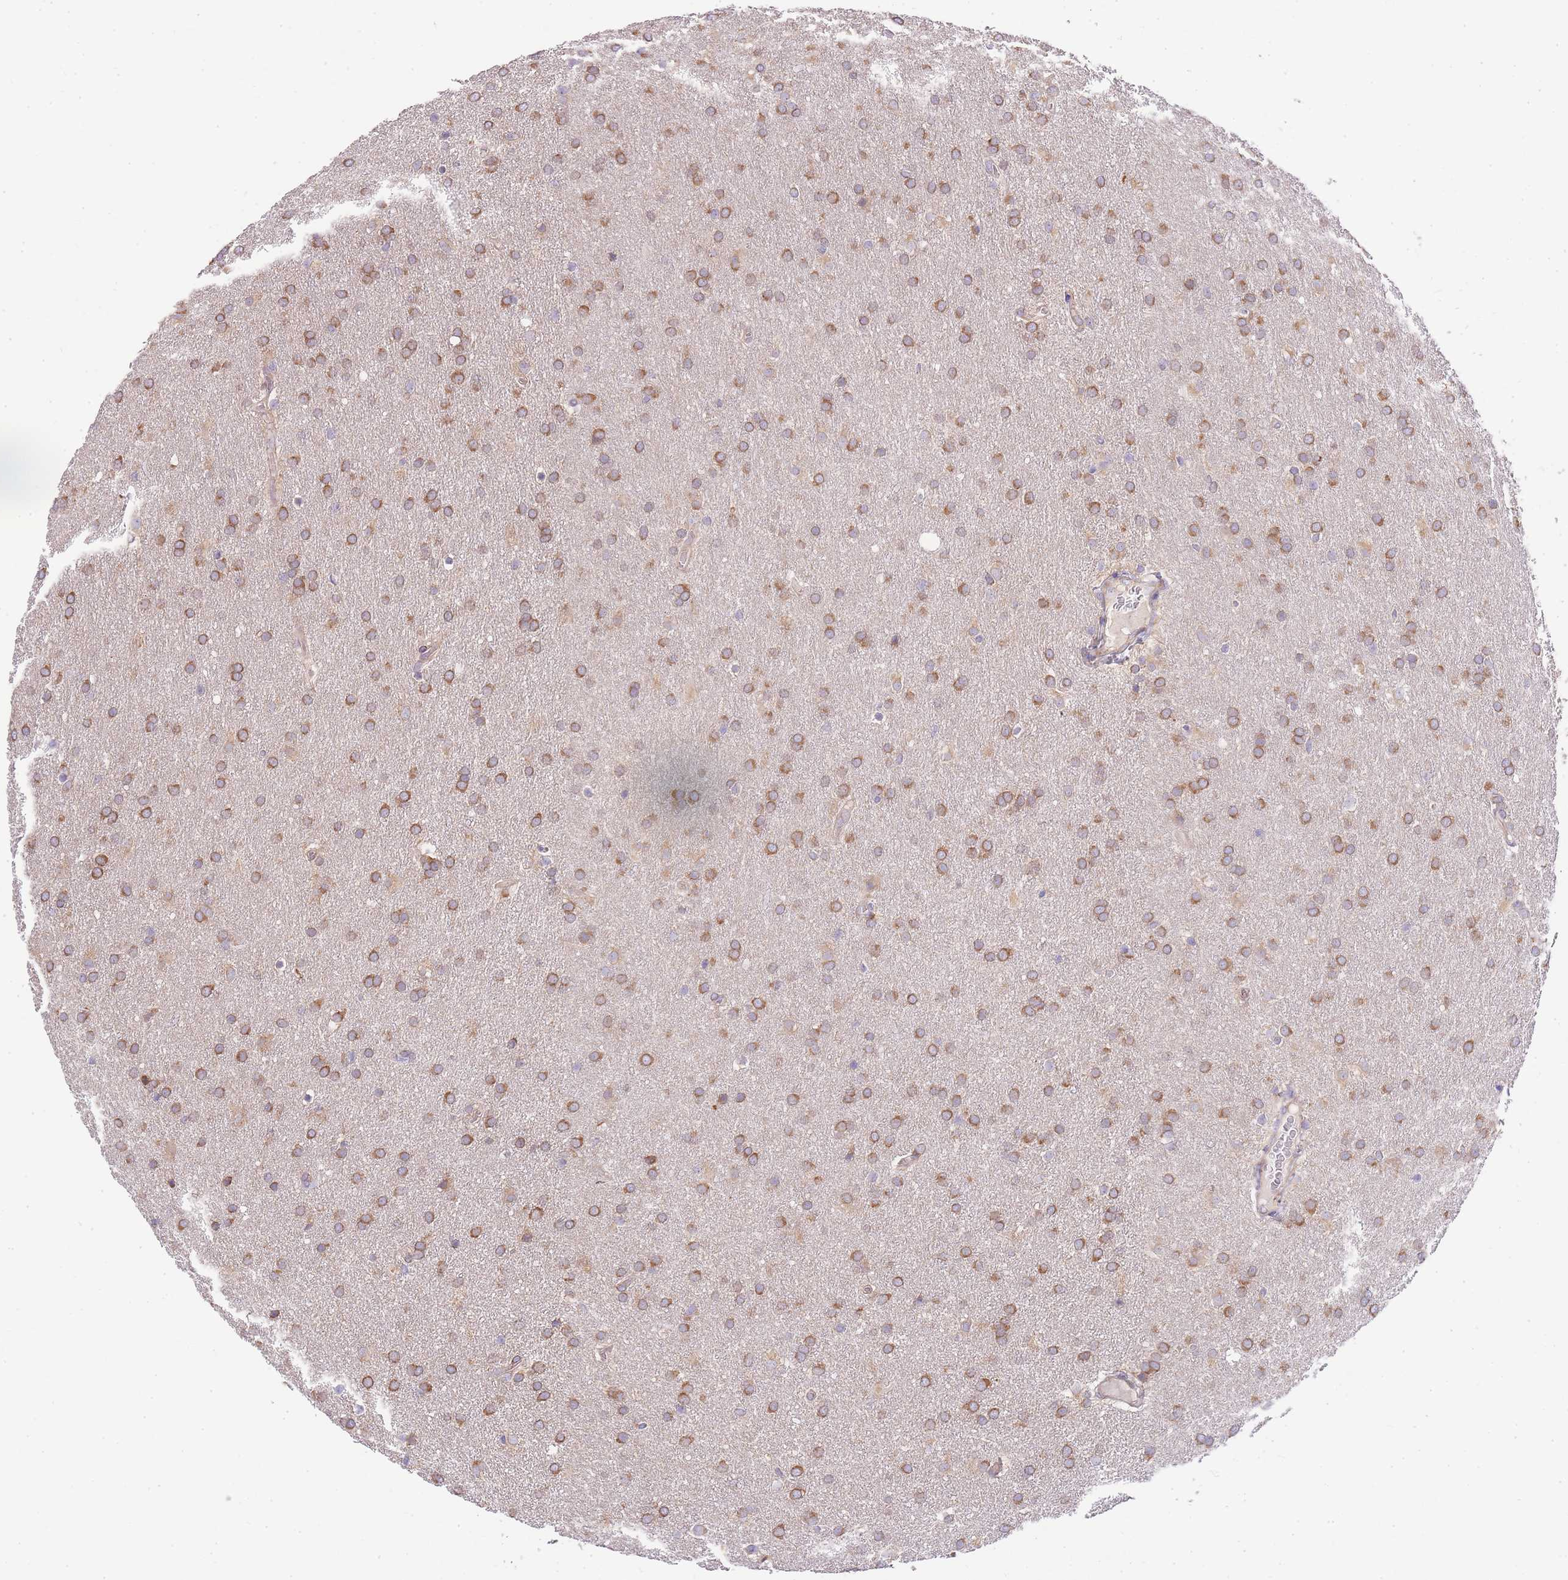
{"staining": {"intensity": "moderate", "quantity": ">75%", "location": "cytoplasmic/membranous"}, "tissue": "glioma", "cell_type": "Tumor cells", "image_type": "cancer", "snomed": [{"axis": "morphology", "description": "Glioma, malignant, Low grade"}, {"axis": "topography", "description": "Brain"}], "caption": "Immunohistochemical staining of glioma demonstrates medium levels of moderate cytoplasmic/membranous protein positivity in about >75% of tumor cells.", "gene": "BEX1", "patient": {"sex": "female", "age": 32}}